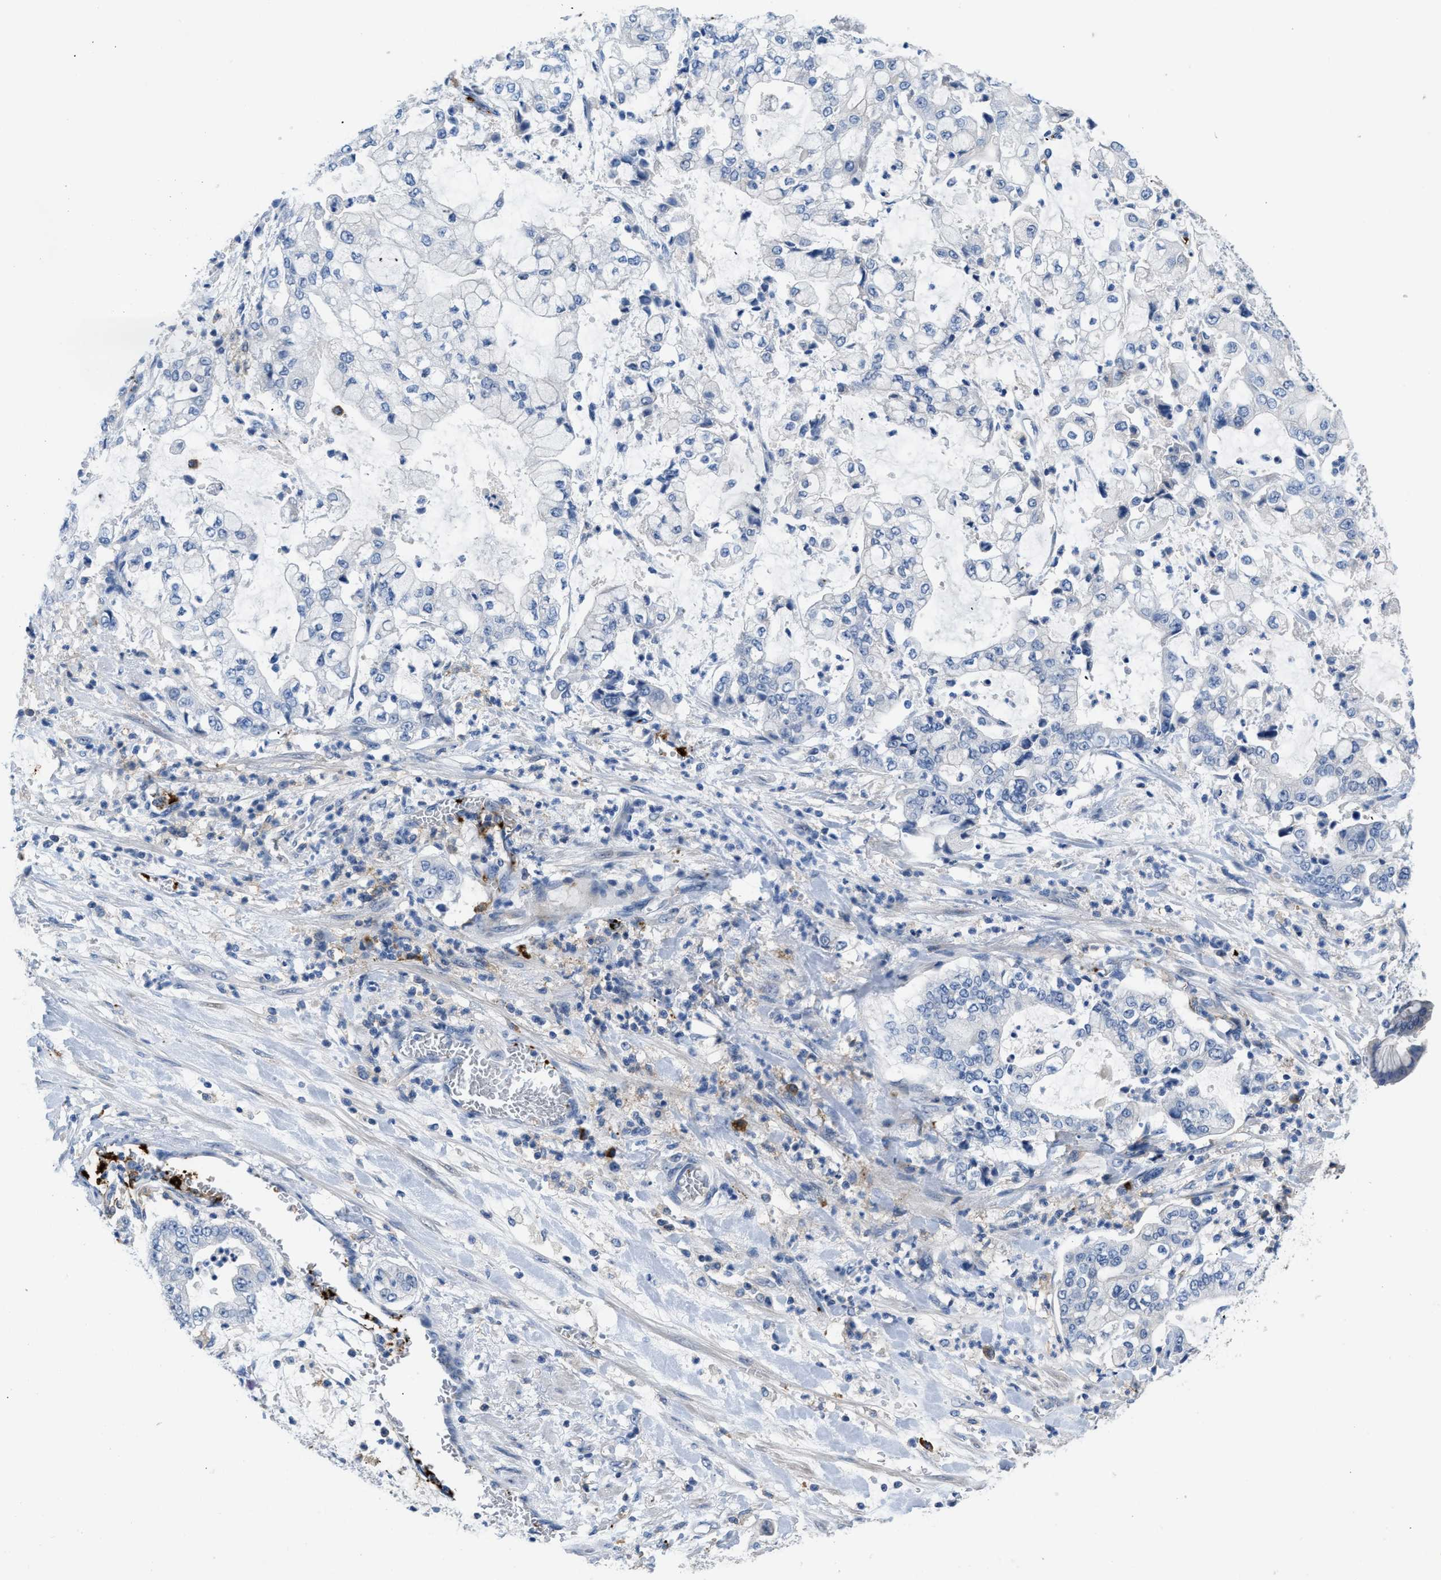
{"staining": {"intensity": "negative", "quantity": "none", "location": "none"}, "tissue": "stomach cancer", "cell_type": "Tumor cells", "image_type": "cancer", "snomed": [{"axis": "morphology", "description": "Adenocarcinoma, NOS"}, {"axis": "topography", "description": "Stomach"}], "caption": "There is no significant expression in tumor cells of stomach cancer (adenocarcinoma).", "gene": "FGF18", "patient": {"sex": "male", "age": 76}}